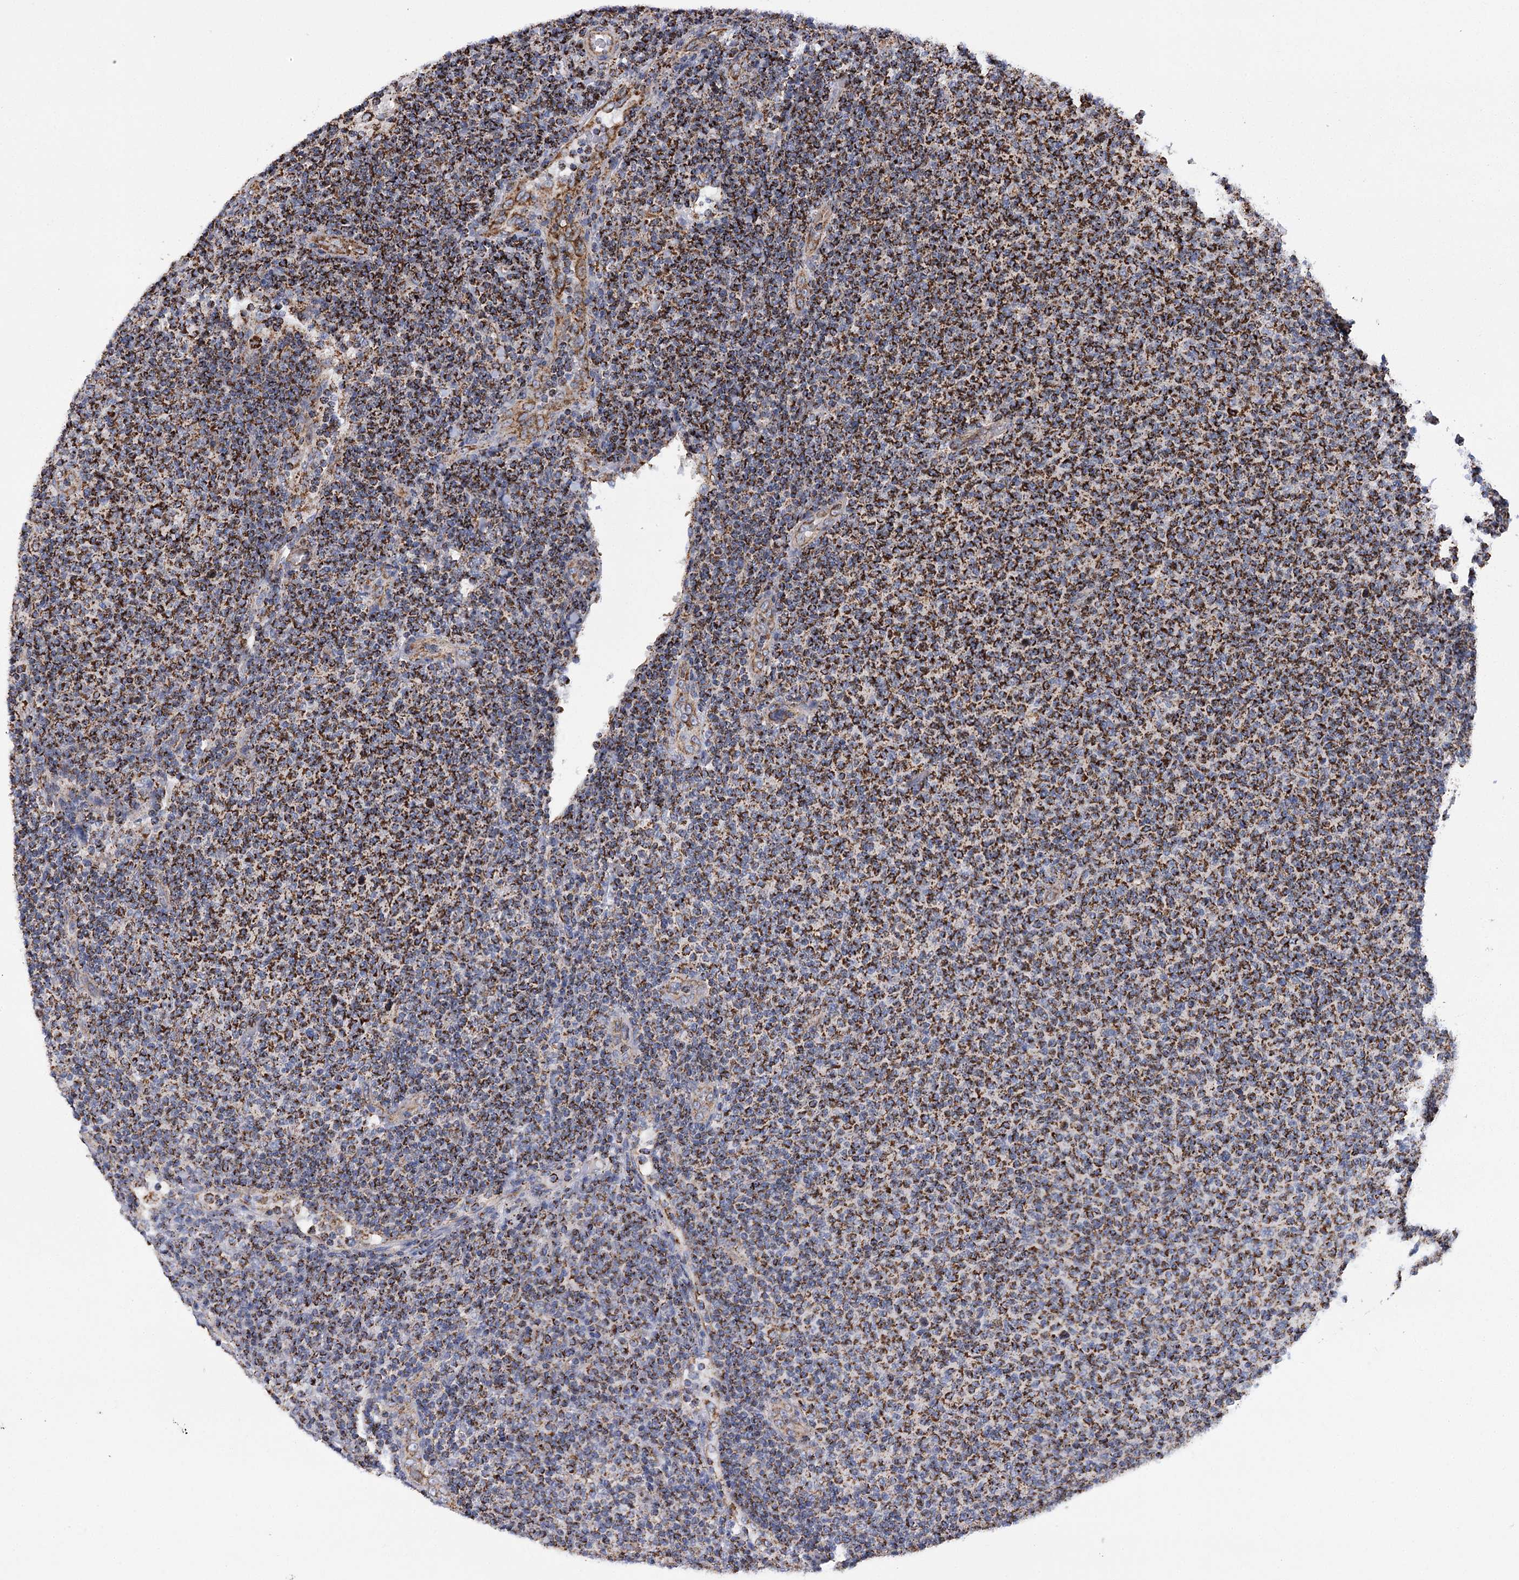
{"staining": {"intensity": "strong", "quantity": ">75%", "location": "cytoplasmic/membranous"}, "tissue": "lymphoma", "cell_type": "Tumor cells", "image_type": "cancer", "snomed": [{"axis": "morphology", "description": "Malignant lymphoma, non-Hodgkin's type, Low grade"}, {"axis": "topography", "description": "Lymph node"}], "caption": "The image shows staining of lymphoma, revealing strong cytoplasmic/membranous protein staining (brown color) within tumor cells.", "gene": "CCDC73", "patient": {"sex": "male", "age": 66}}